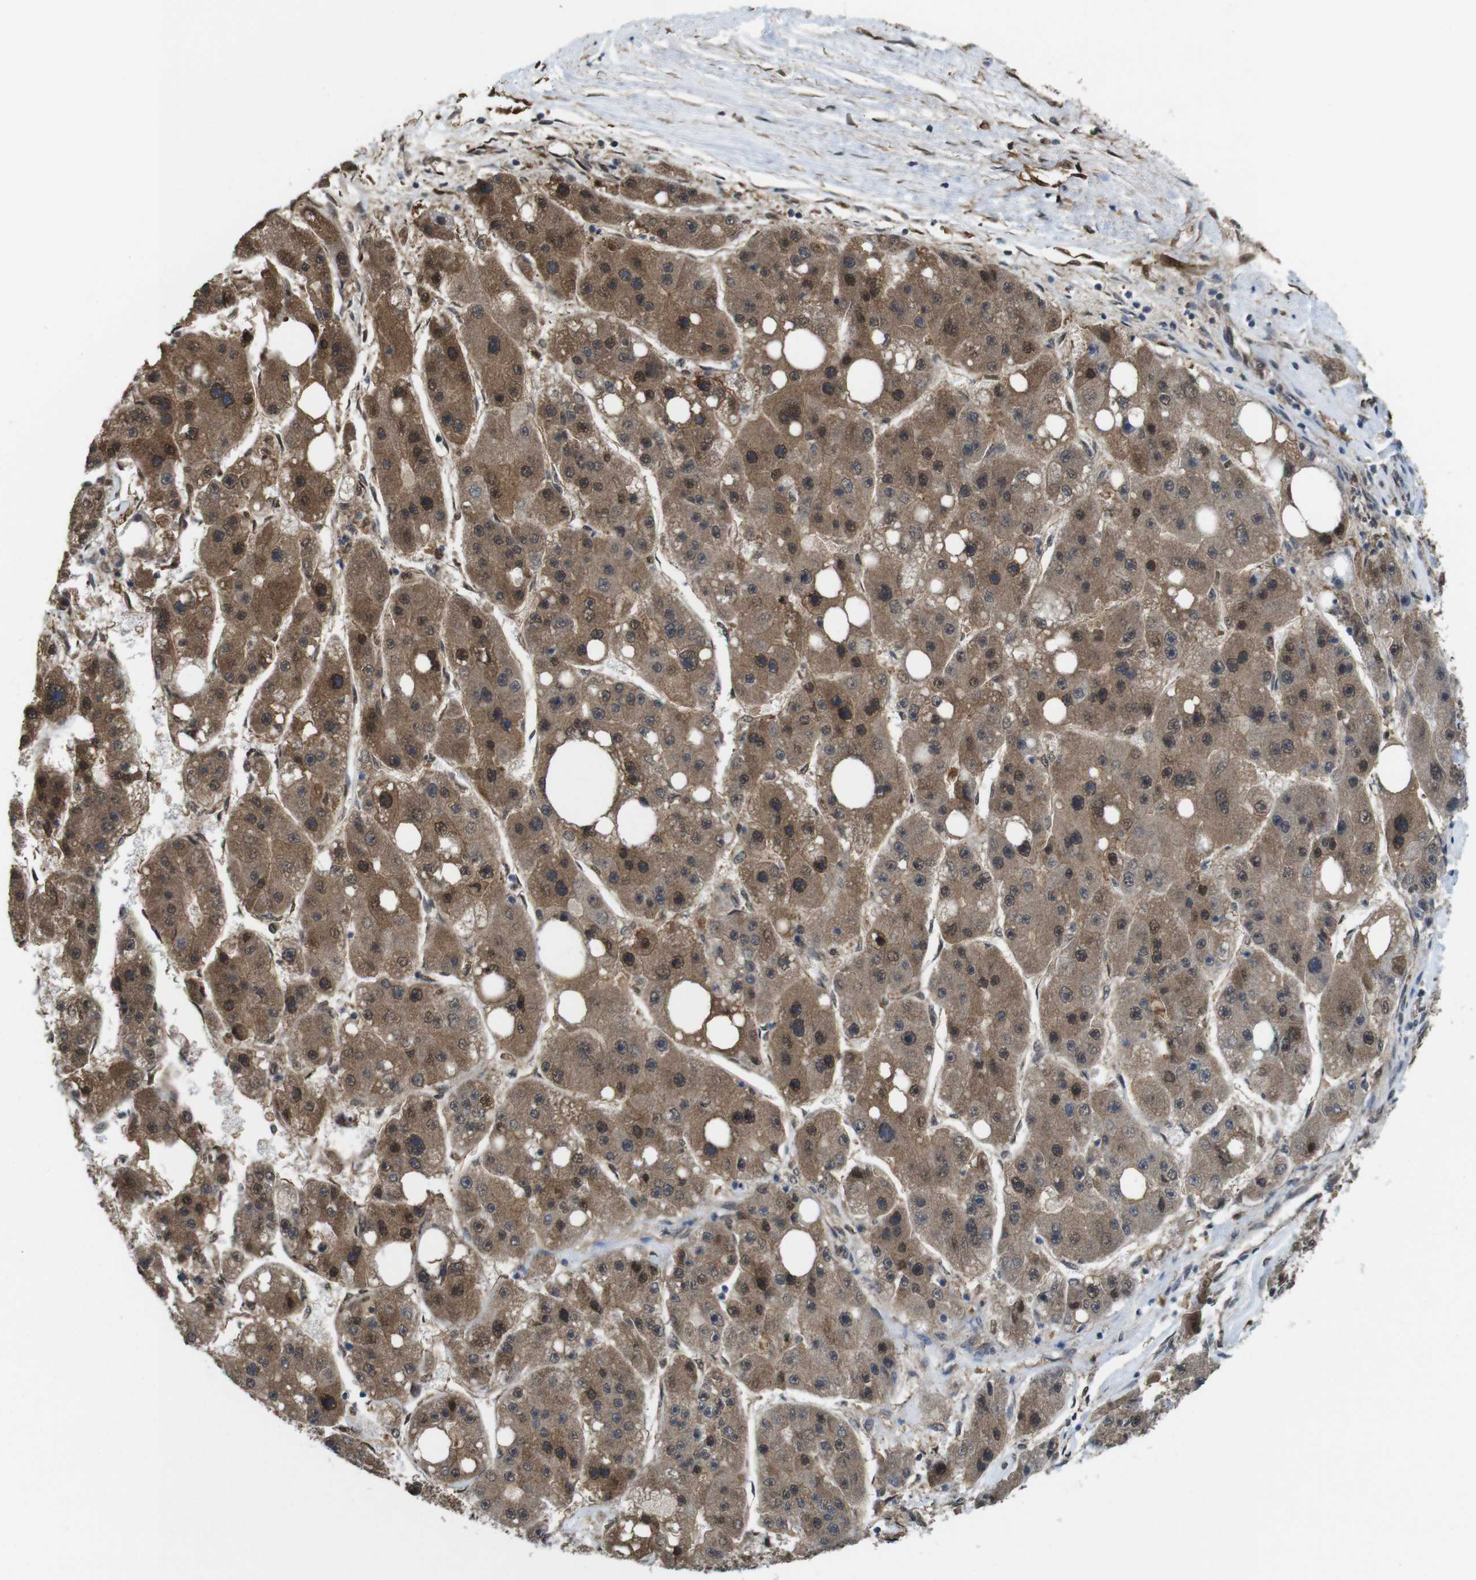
{"staining": {"intensity": "moderate", "quantity": ">75%", "location": "cytoplasmic/membranous"}, "tissue": "liver cancer", "cell_type": "Tumor cells", "image_type": "cancer", "snomed": [{"axis": "morphology", "description": "Carcinoma, Hepatocellular, NOS"}, {"axis": "topography", "description": "Liver"}], "caption": "Moderate cytoplasmic/membranous staining is appreciated in approximately >75% of tumor cells in liver cancer.", "gene": "YWHAG", "patient": {"sex": "female", "age": 61}}